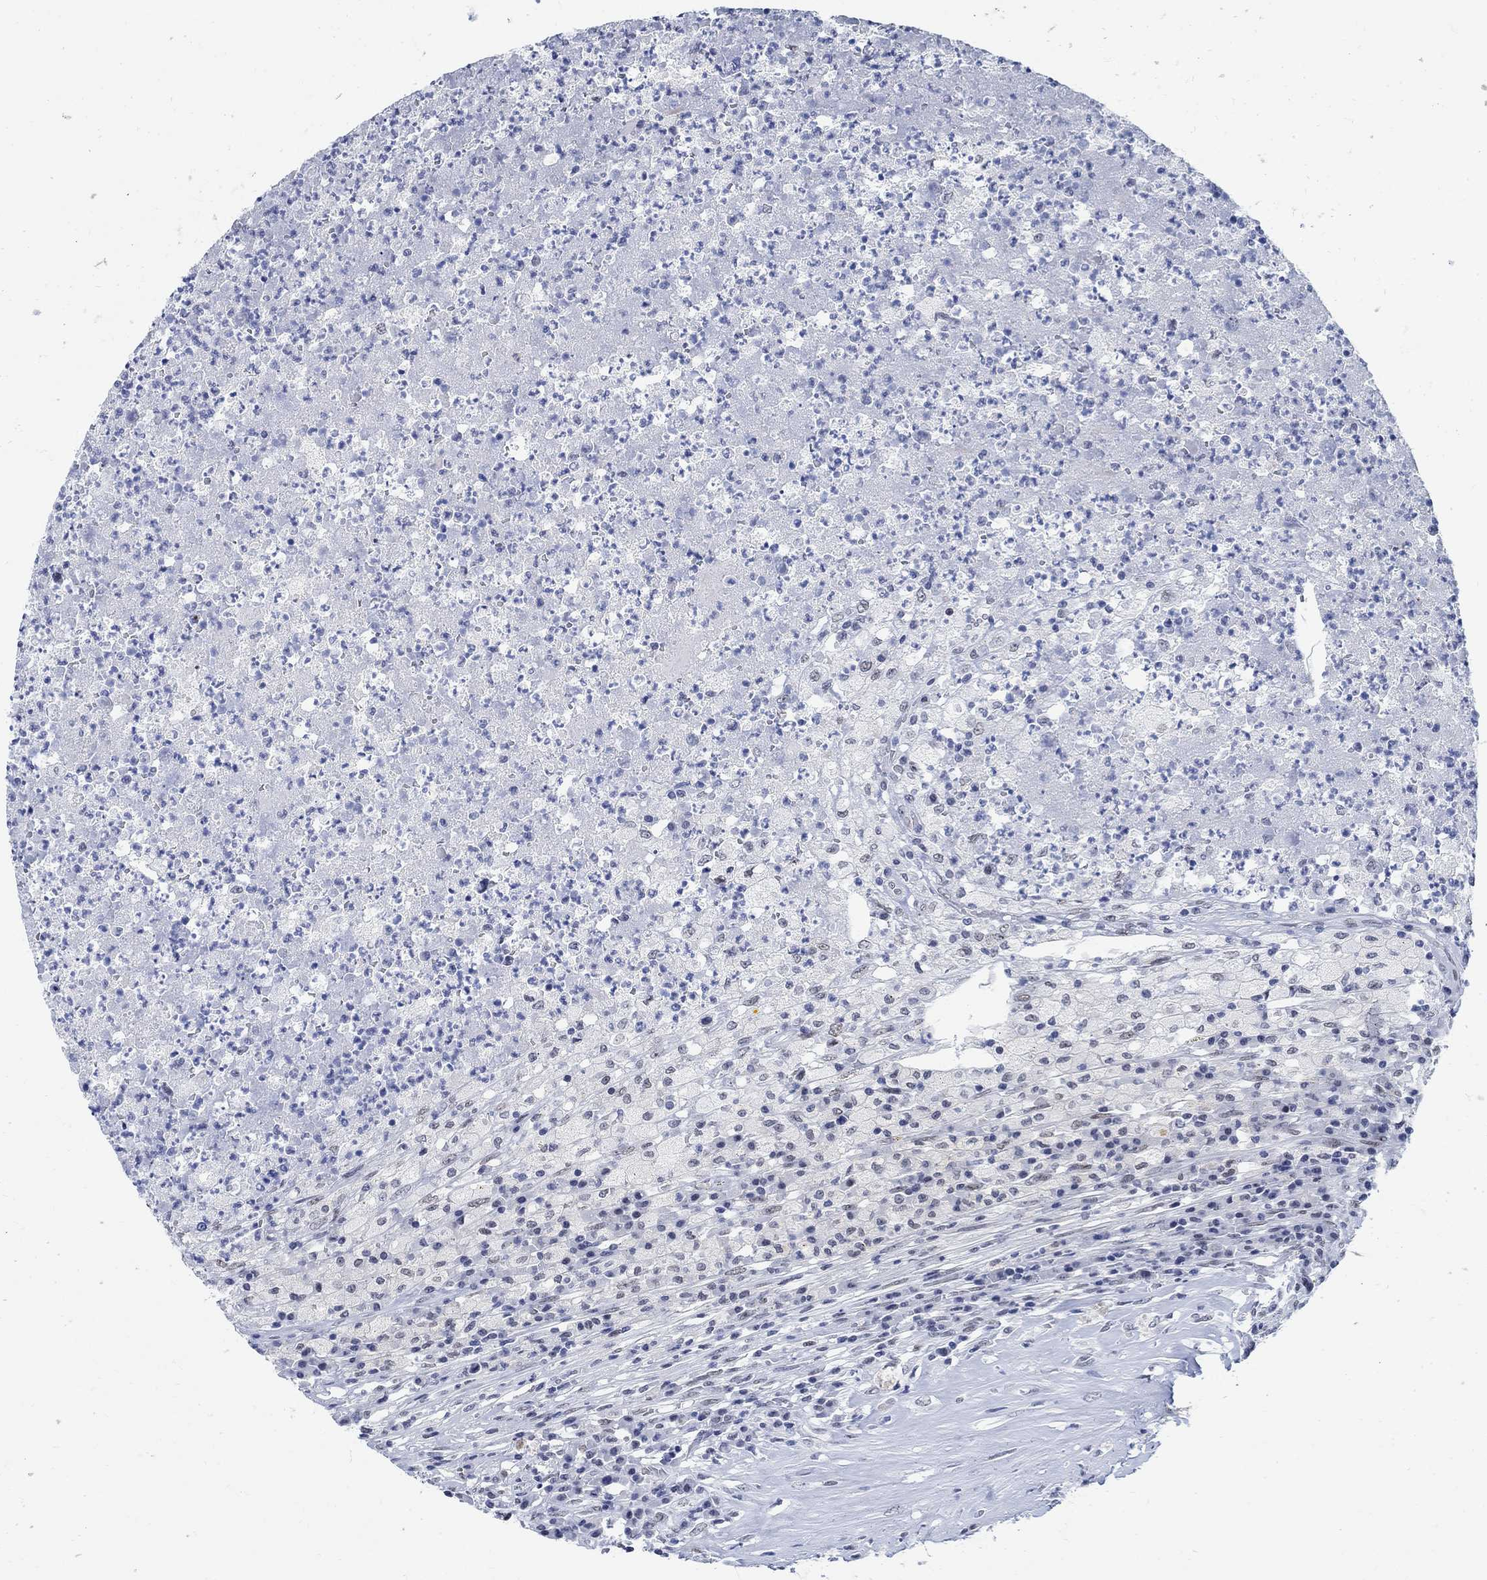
{"staining": {"intensity": "negative", "quantity": "none", "location": "none"}, "tissue": "testis cancer", "cell_type": "Tumor cells", "image_type": "cancer", "snomed": [{"axis": "morphology", "description": "Necrosis, NOS"}, {"axis": "morphology", "description": "Carcinoma, Embryonal, NOS"}, {"axis": "topography", "description": "Testis"}], "caption": "Immunohistochemical staining of human testis embryonal carcinoma exhibits no significant staining in tumor cells.", "gene": "DLK1", "patient": {"sex": "male", "age": 19}}